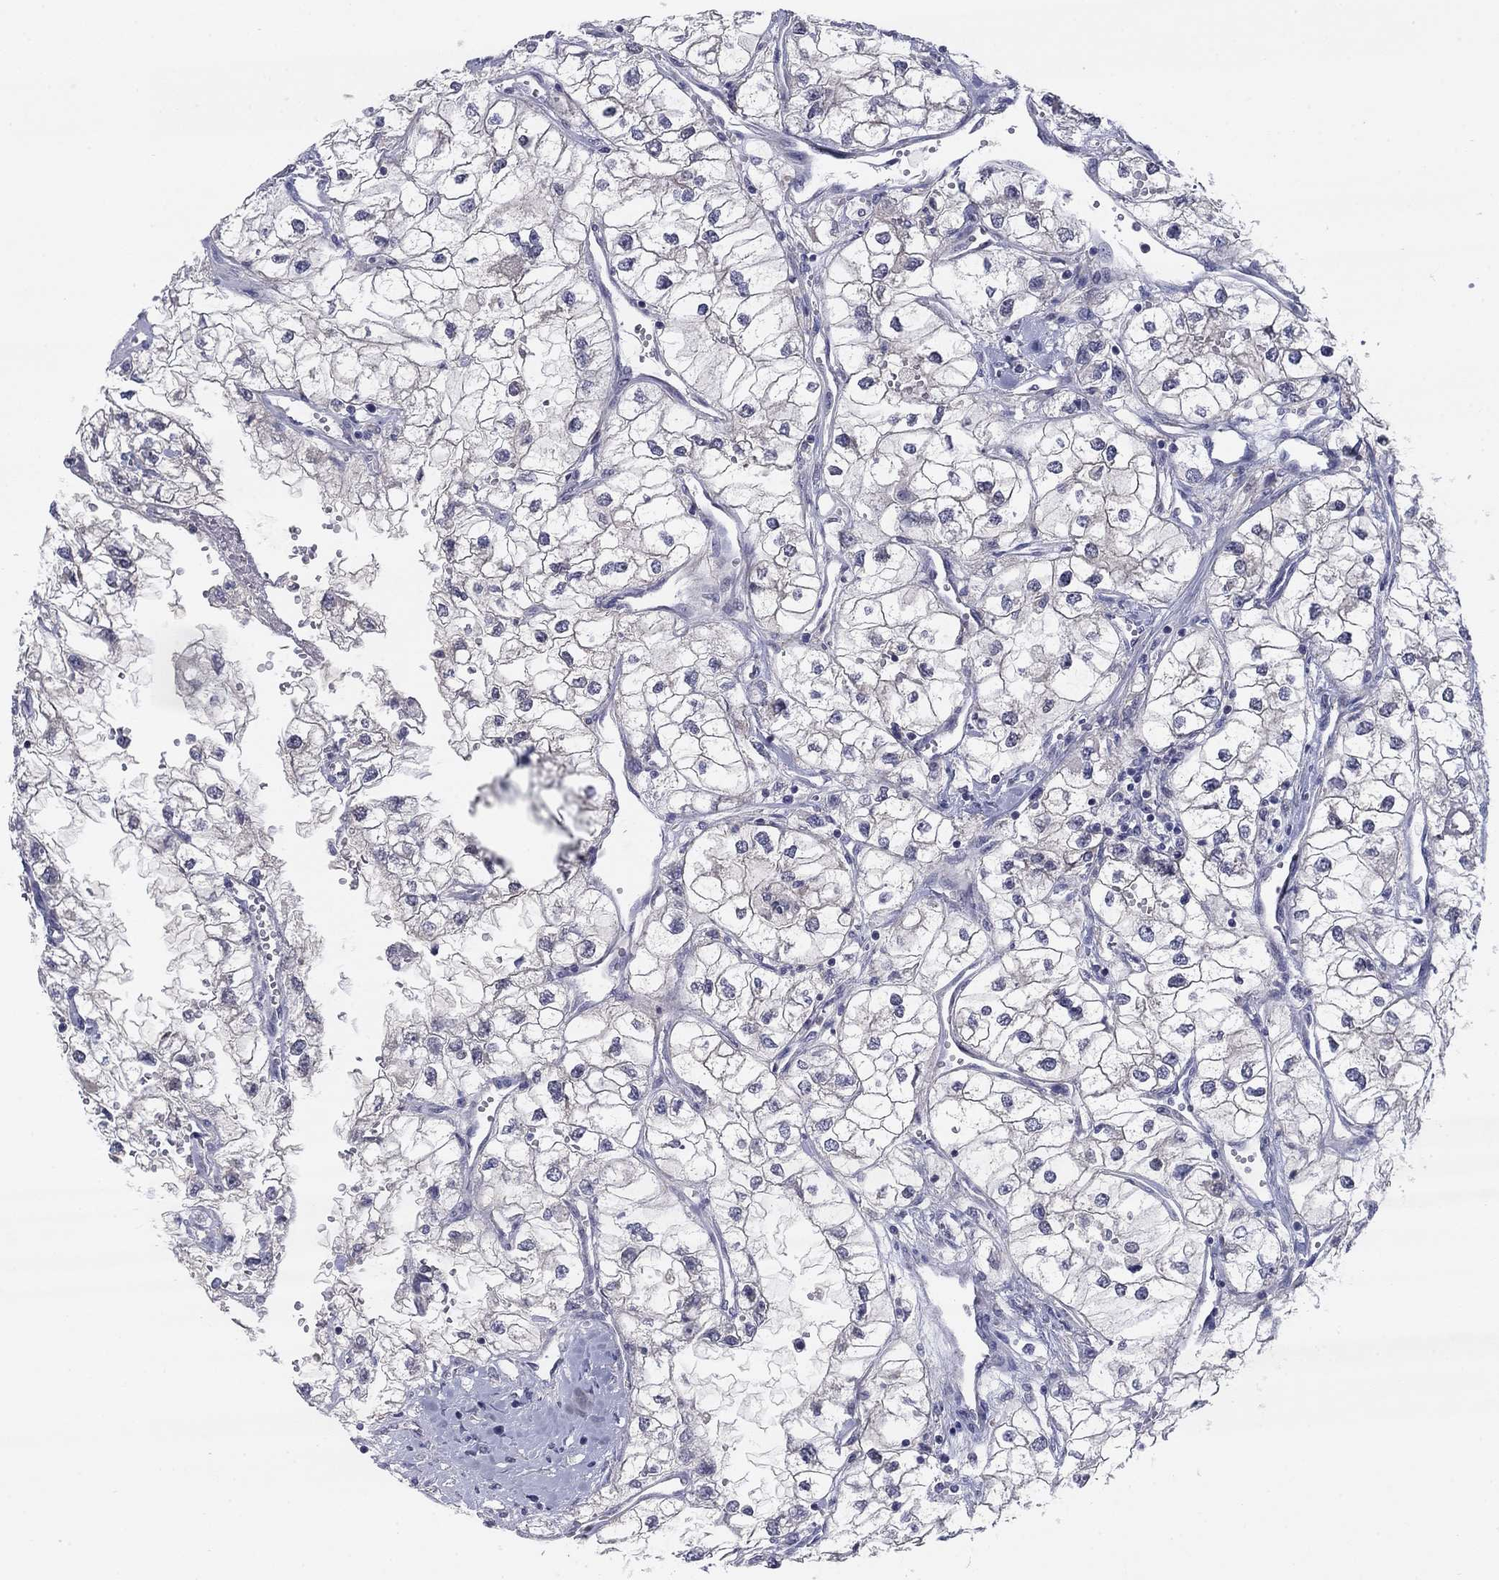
{"staining": {"intensity": "negative", "quantity": "none", "location": "none"}, "tissue": "renal cancer", "cell_type": "Tumor cells", "image_type": "cancer", "snomed": [{"axis": "morphology", "description": "Adenocarcinoma, NOS"}, {"axis": "topography", "description": "Kidney"}], "caption": "The photomicrograph shows no staining of tumor cells in renal adenocarcinoma.", "gene": "AMN1", "patient": {"sex": "male", "age": 59}}